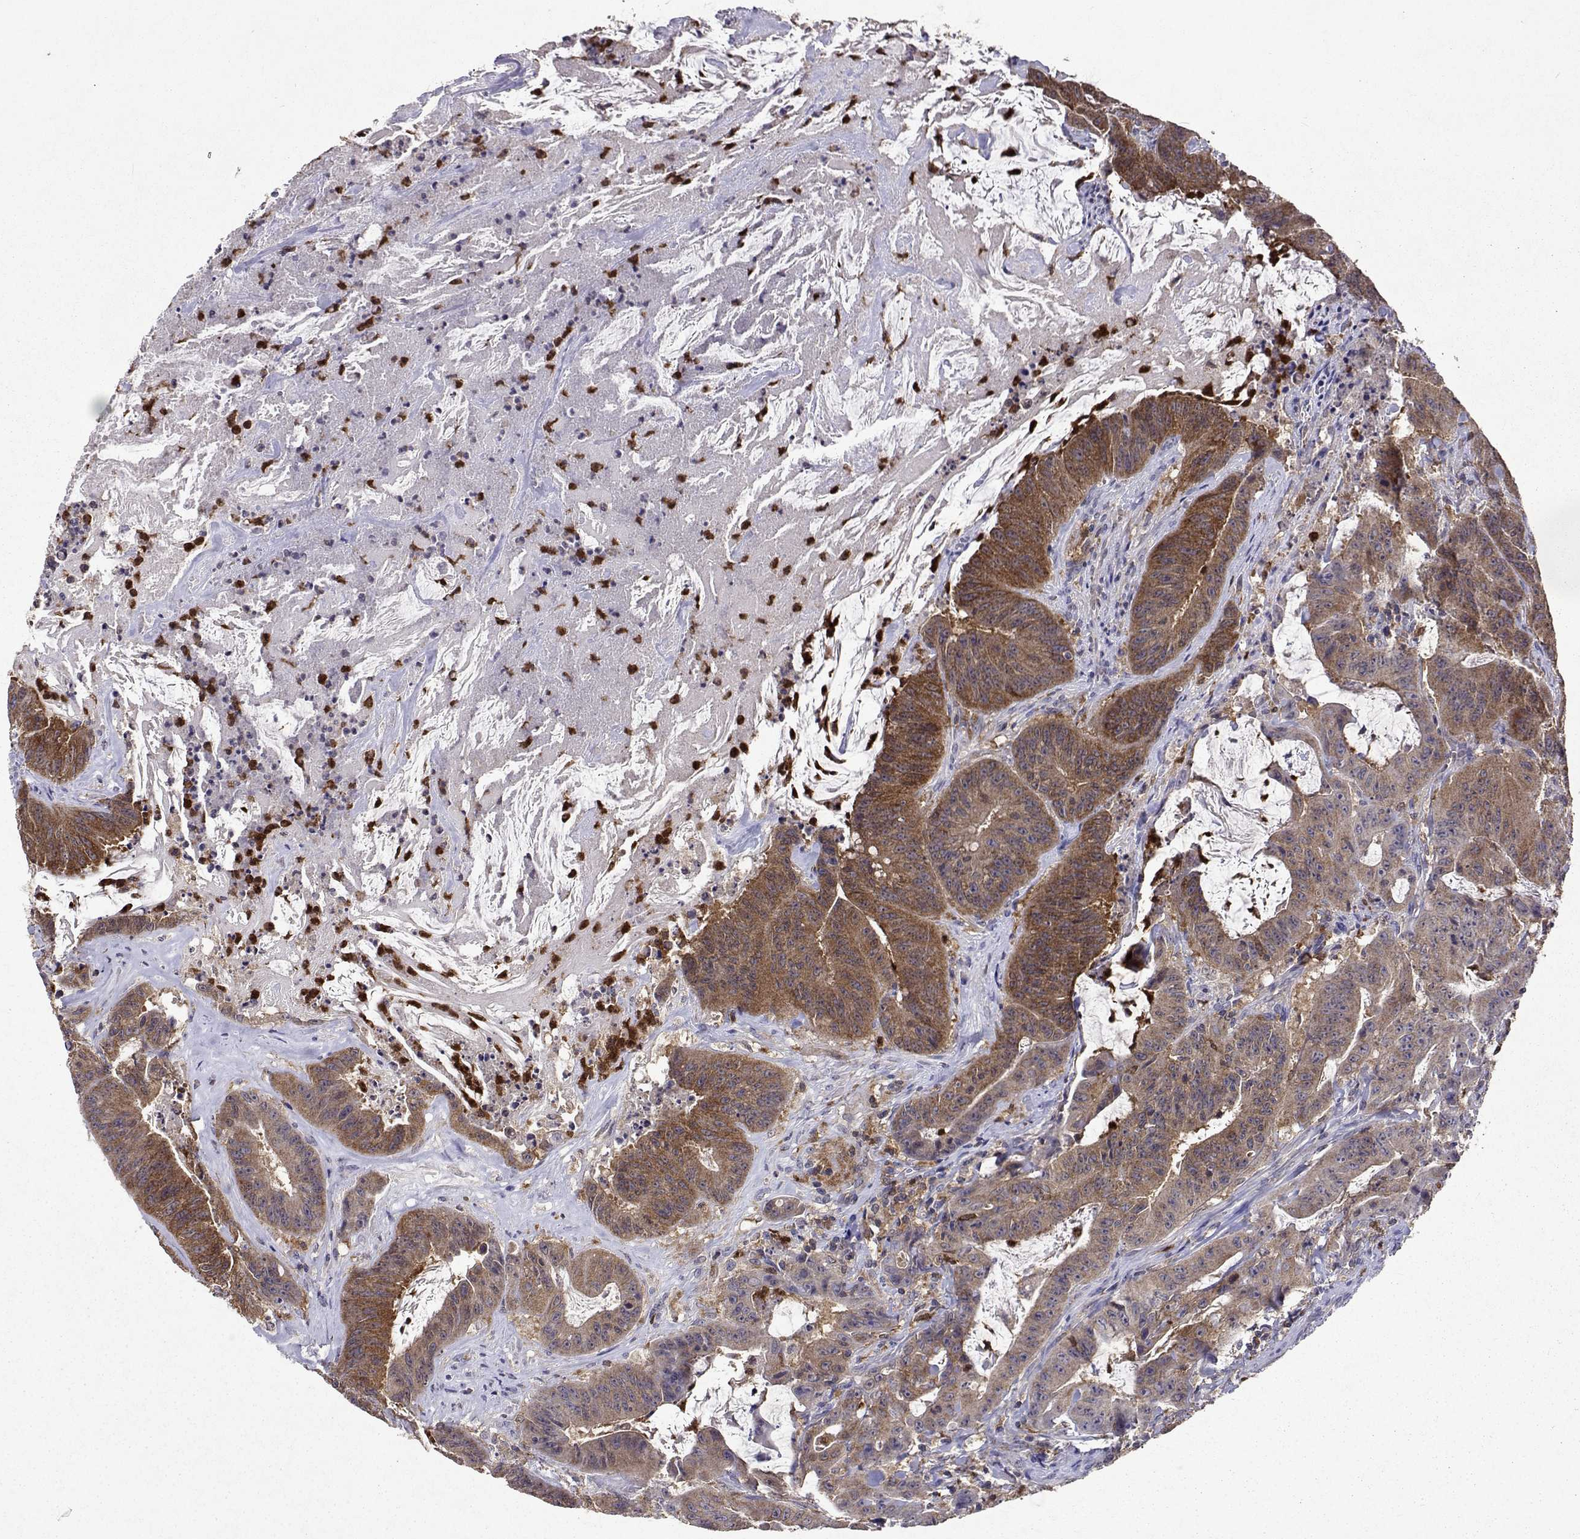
{"staining": {"intensity": "moderate", "quantity": ">75%", "location": "cytoplasmic/membranous"}, "tissue": "colorectal cancer", "cell_type": "Tumor cells", "image_type": "cancer", "snomed": [{"axis": "morphology", "description": "Adenocarcinoma, NOS"}, {"axis": "topography", "description": "Colon"}], "caption": "Colorectal adenocarcinoma stained for a protein demonstrates moderate cytoplasmic/membranous positivity in tumor cells. Using DAB (3,3'-diaminobenzidine) (brown) and hematoxylin (blue) stains, captured at high magnification using brightfield microscopy.", "gene": "APAF1", "patient": {"sex": "male", "age": 33}}